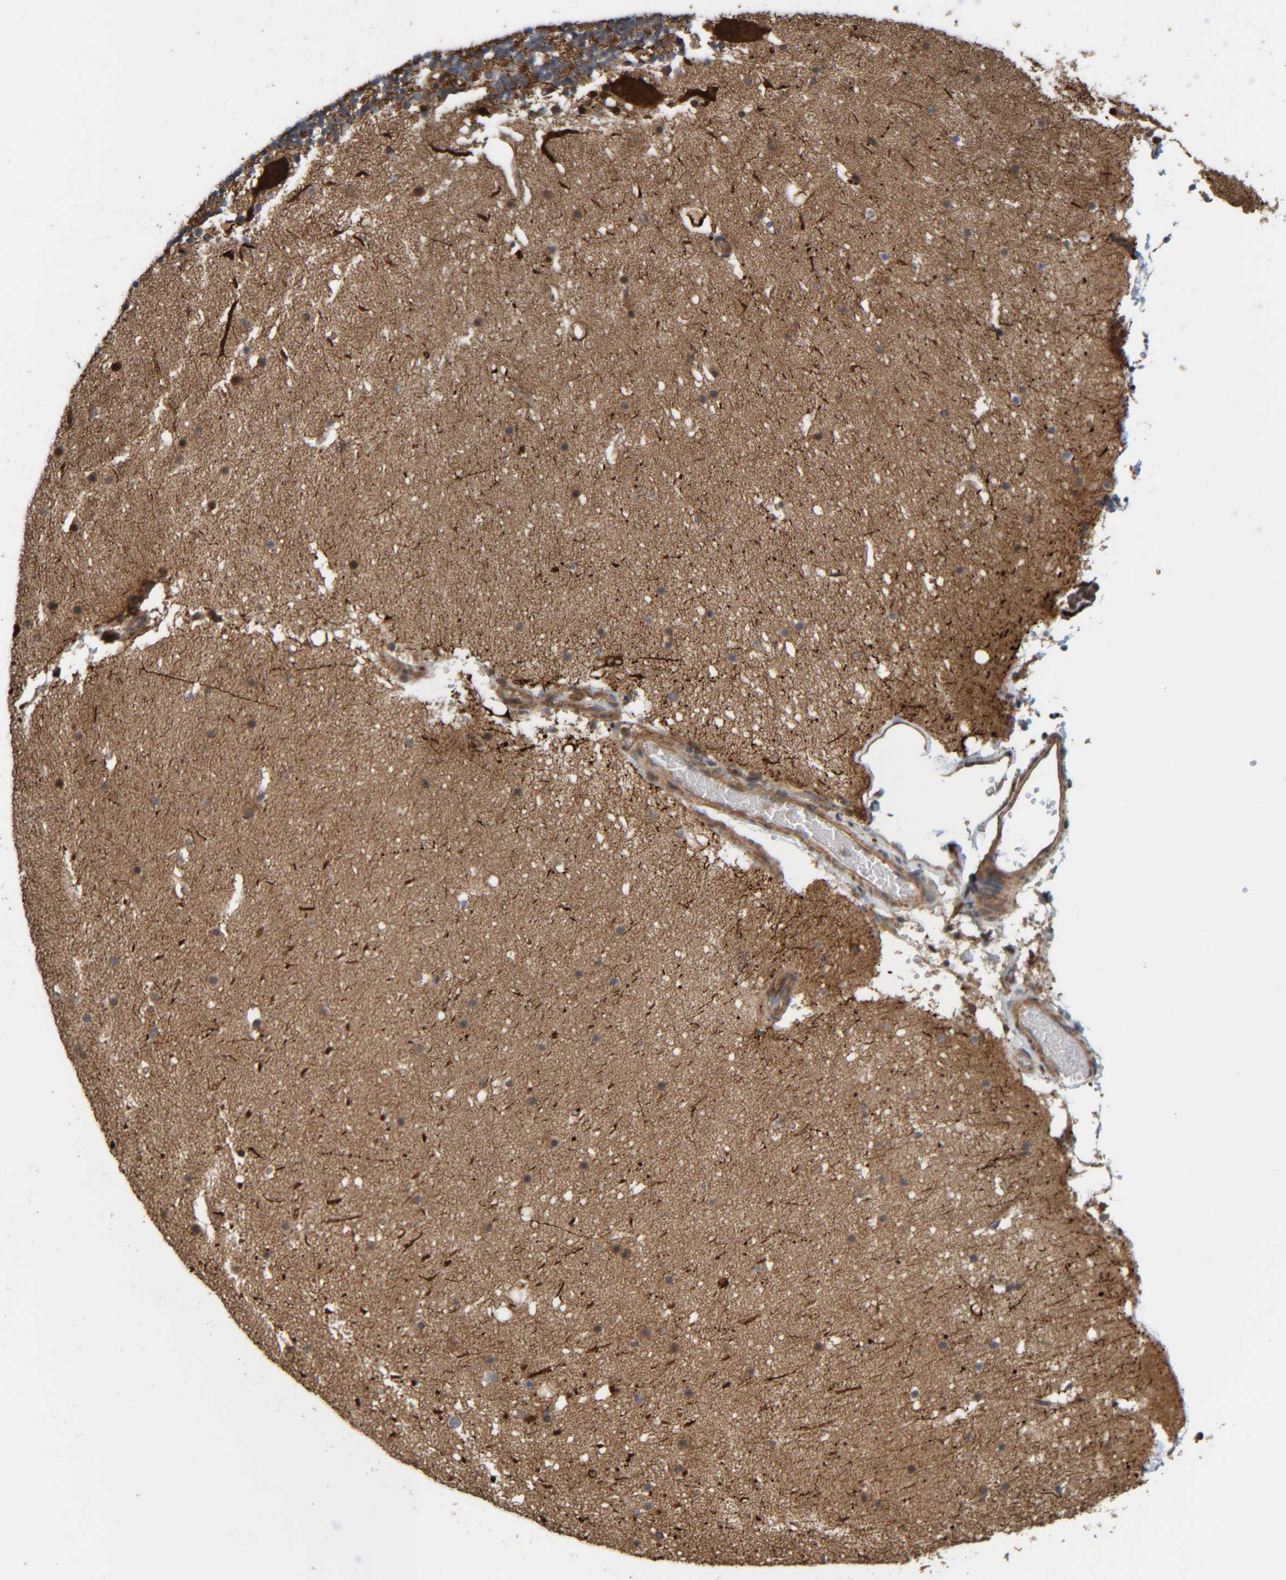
{"staining": {"intensity": "moderate", "quantity": ">75%", "location": "cytoplasmic/membranous"}, "tissue": "cerebellum", "cell_type": "Cells in granular layer", "image_type": "normal", "snomed": [{"axis": "morphology", "description": "Normal tissue, NOS"}, {"axis": "topography", "description": "Cerebellum"}], "caption": "IHC of unremarkable cerebellum shows medium levels of moderate cytoplasmic/membranous staining in about >75% of cells in granular layer.", "gene": "CCDC57", "patient": {"sex": "male", "age": 57}}